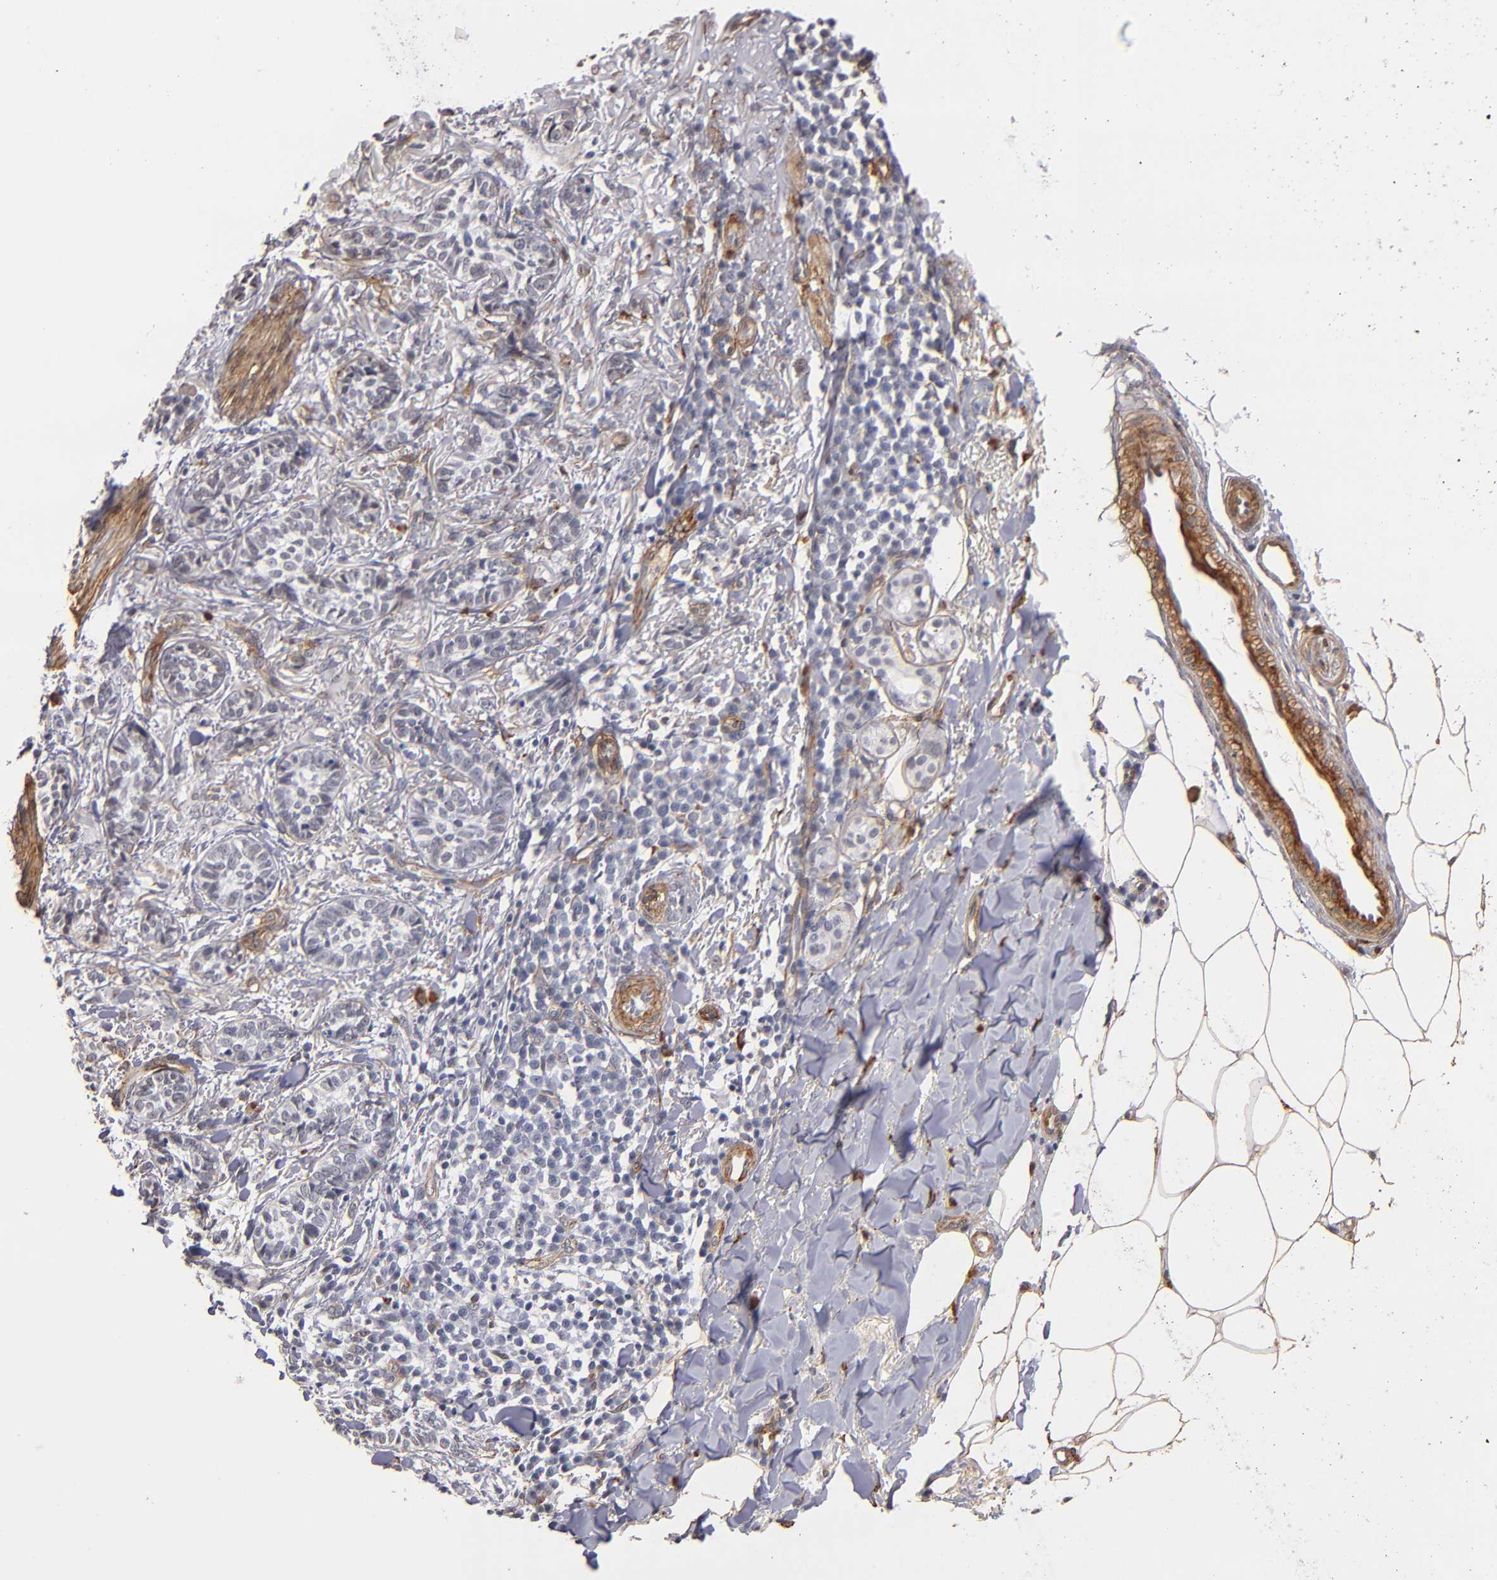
{"staining": {"intensity": "negative", "quantity": "none", "location": "none"}, "tissue": "skin cancer", "cell_type": "Tumor cells", "image_type": "cancer", "snomed": [{"axis": "morphology", "description": "Basal cell carcinoma"}, {"axis": "topography", "description": "Skin"}], "caption": "The photomicrograph shows no staining of tumor cells in skin cancer.", "gene": "LAMC1", "patient": {"sex": "female", "age": 89}}